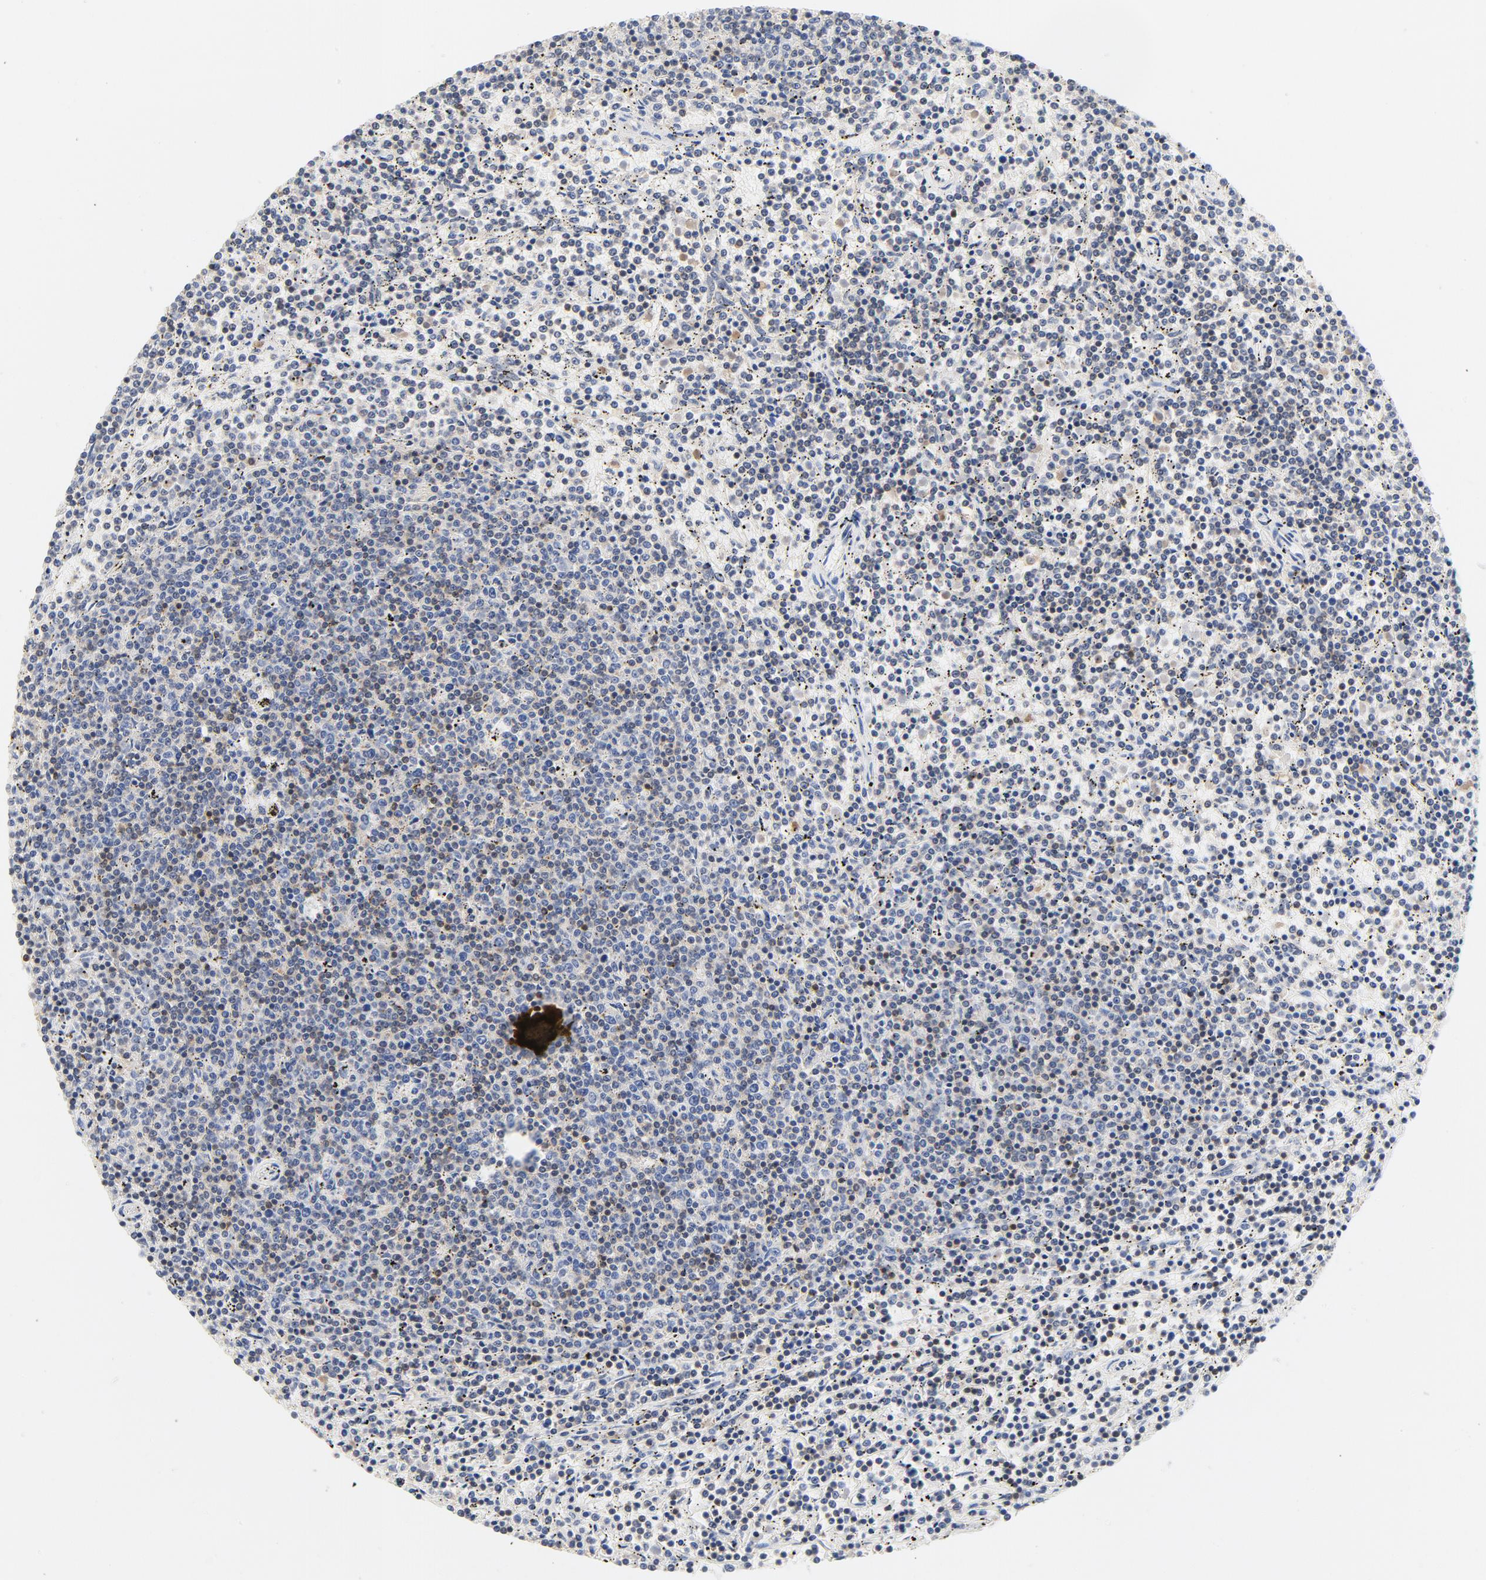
{"staining": {"intensity": "moderate", "quantity": "25%-75%", "location": "nuclear"}, "tissue": "lymphoma", "cell_type": "Tumor cells", "image_type": "cancer", "snomed": [{"axis": "morphology", "description": "Malignant lymphoma, non-Hodgkin's type, Low grade"}, {"axis": "topography", "description": "Spleen"}], "caption": "Immunohistochemistry of human lymphoma displays medium levels of moderate nuclear staining in about 25%-75% of tumor cells.", "gene": "CDKN1B", "patient": {"sex": "female", "age": 50}}